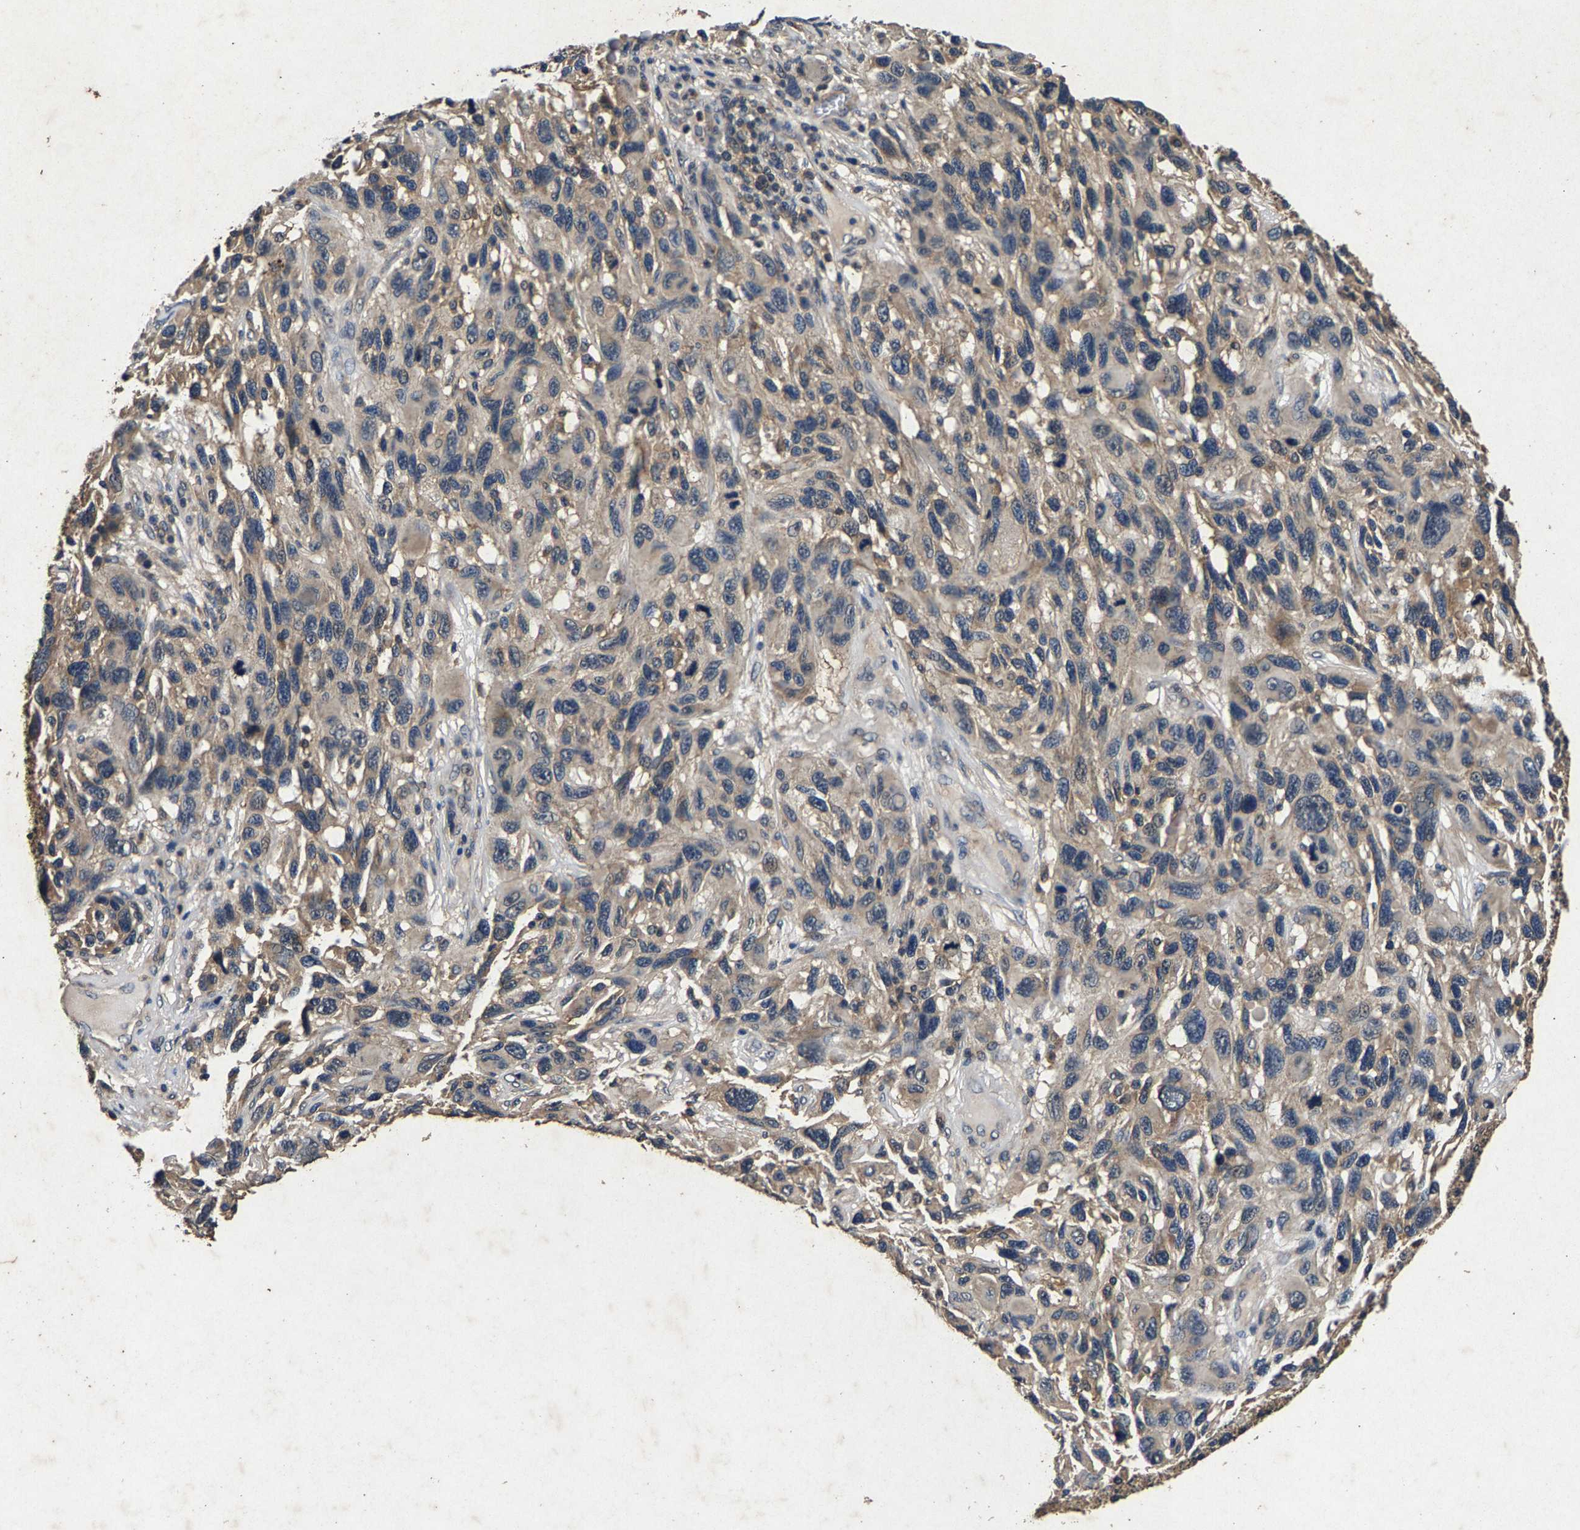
{"staining": {"intensity": "negative", "quantity": "none", "location": "none"}, "tissue": "melanoma", "cell_type": "Tumor cells", "image_type": "cancer", "snomed": [{"axis": "morphology", "description": "Malignant melanoma, NOS"}, {"axis": "topography", "description": "Skin"}], "caption": "This is an IHC image of malignant melanoma. There is no expression in tumor cells.", "gene": "PPP1CC", "patient": {"sex": "male", "age": 53}}